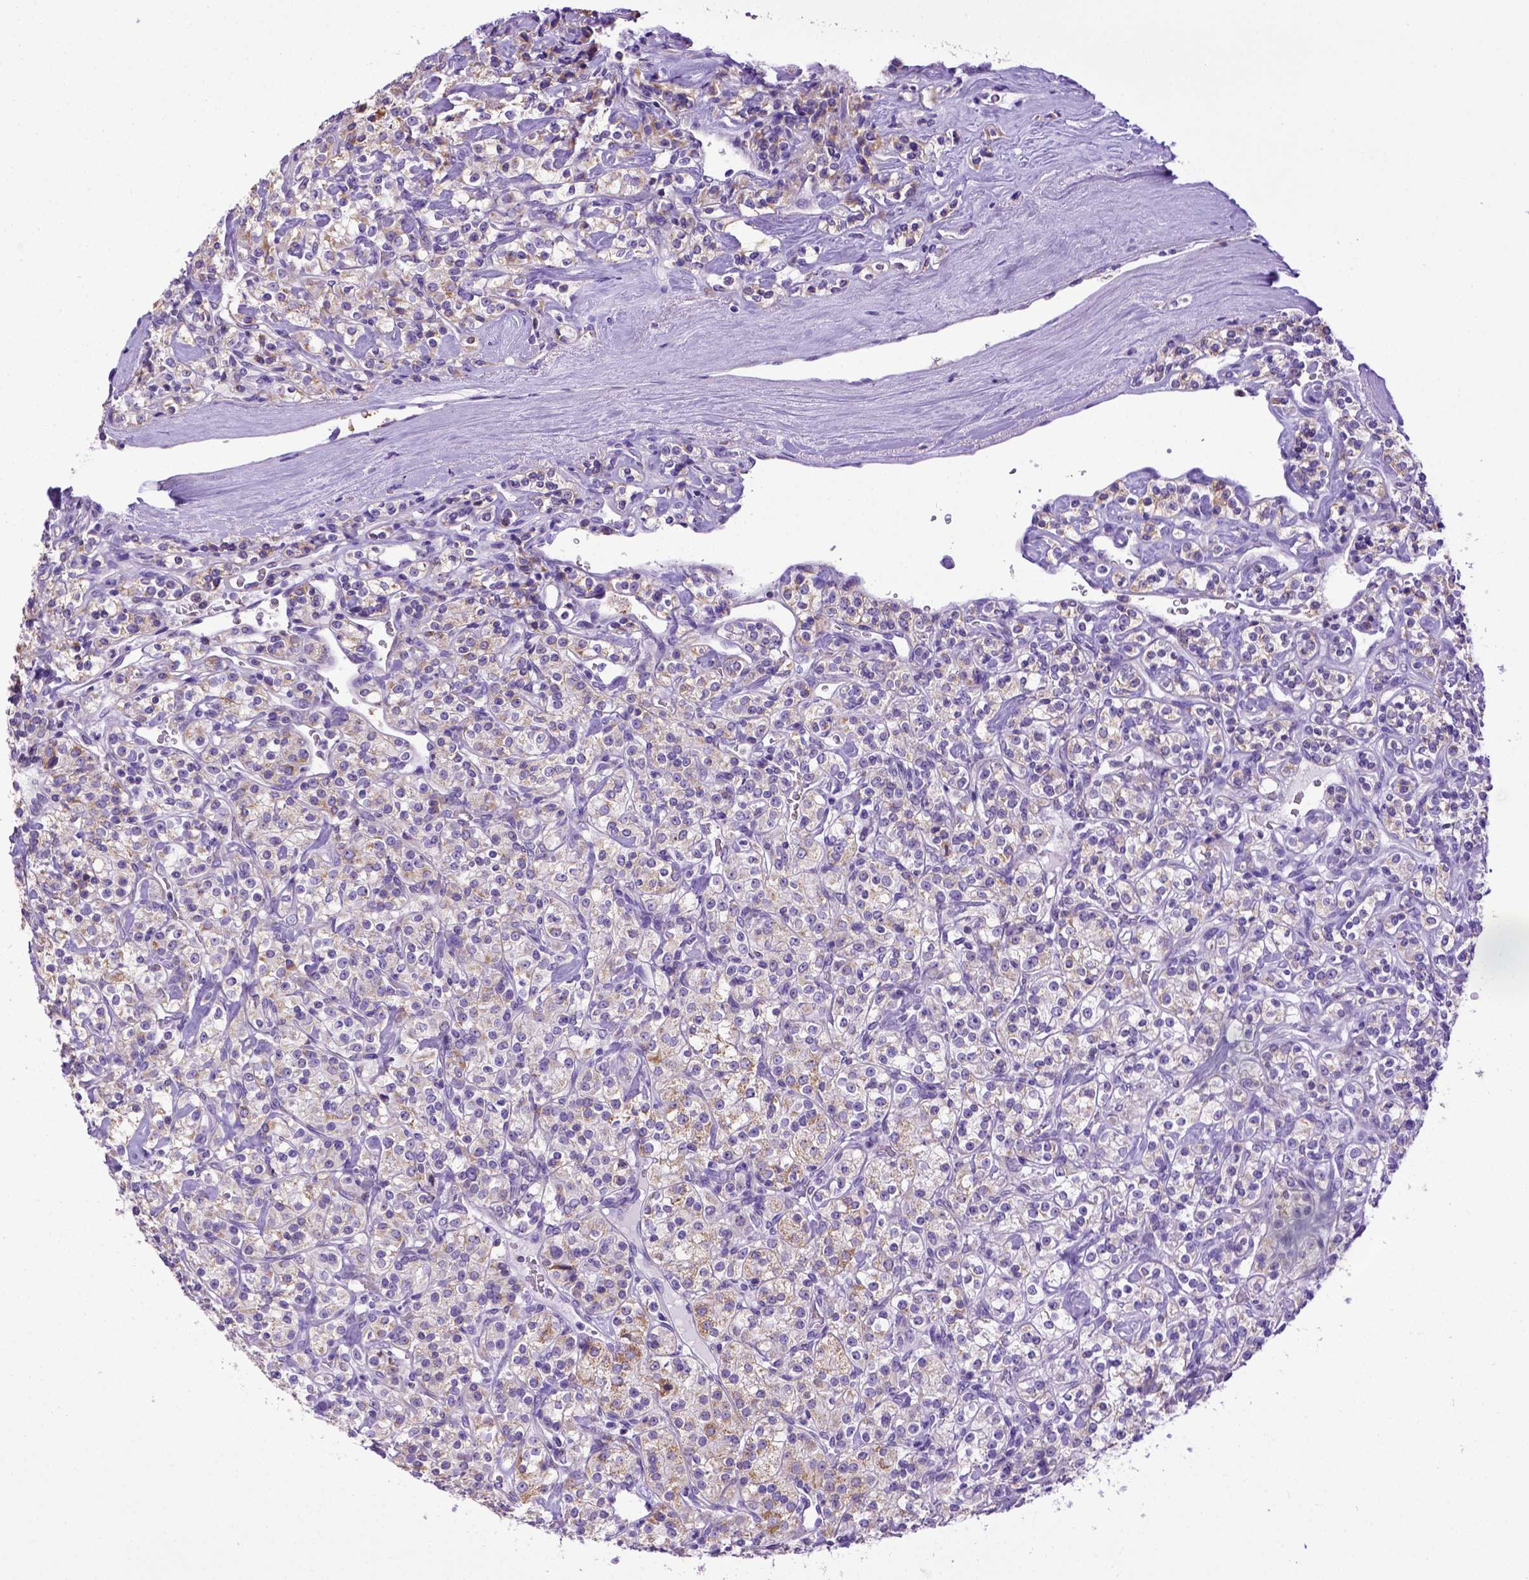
{"staining": {"intensity": "negative", "quantity": "none", "location": "none"}, "tissue": "renal cancer", "cell_type": "Tumor cells", "image_type": "cancer", "snomed": [{"axis": "morphology", "description": "Adenocarcinoma, NOS"}, {"axis": "topography", "description": "Kidney"}], "caption": "This histopathology image is of adenocarcinoma (renal) stained with immunohistochemistry to label a protein in brown with the nuclei are counter-stained blue. There is no staining in tumor cells.", "gene": "SPEF1", "patient": {"sex": "male", "age": 77}}